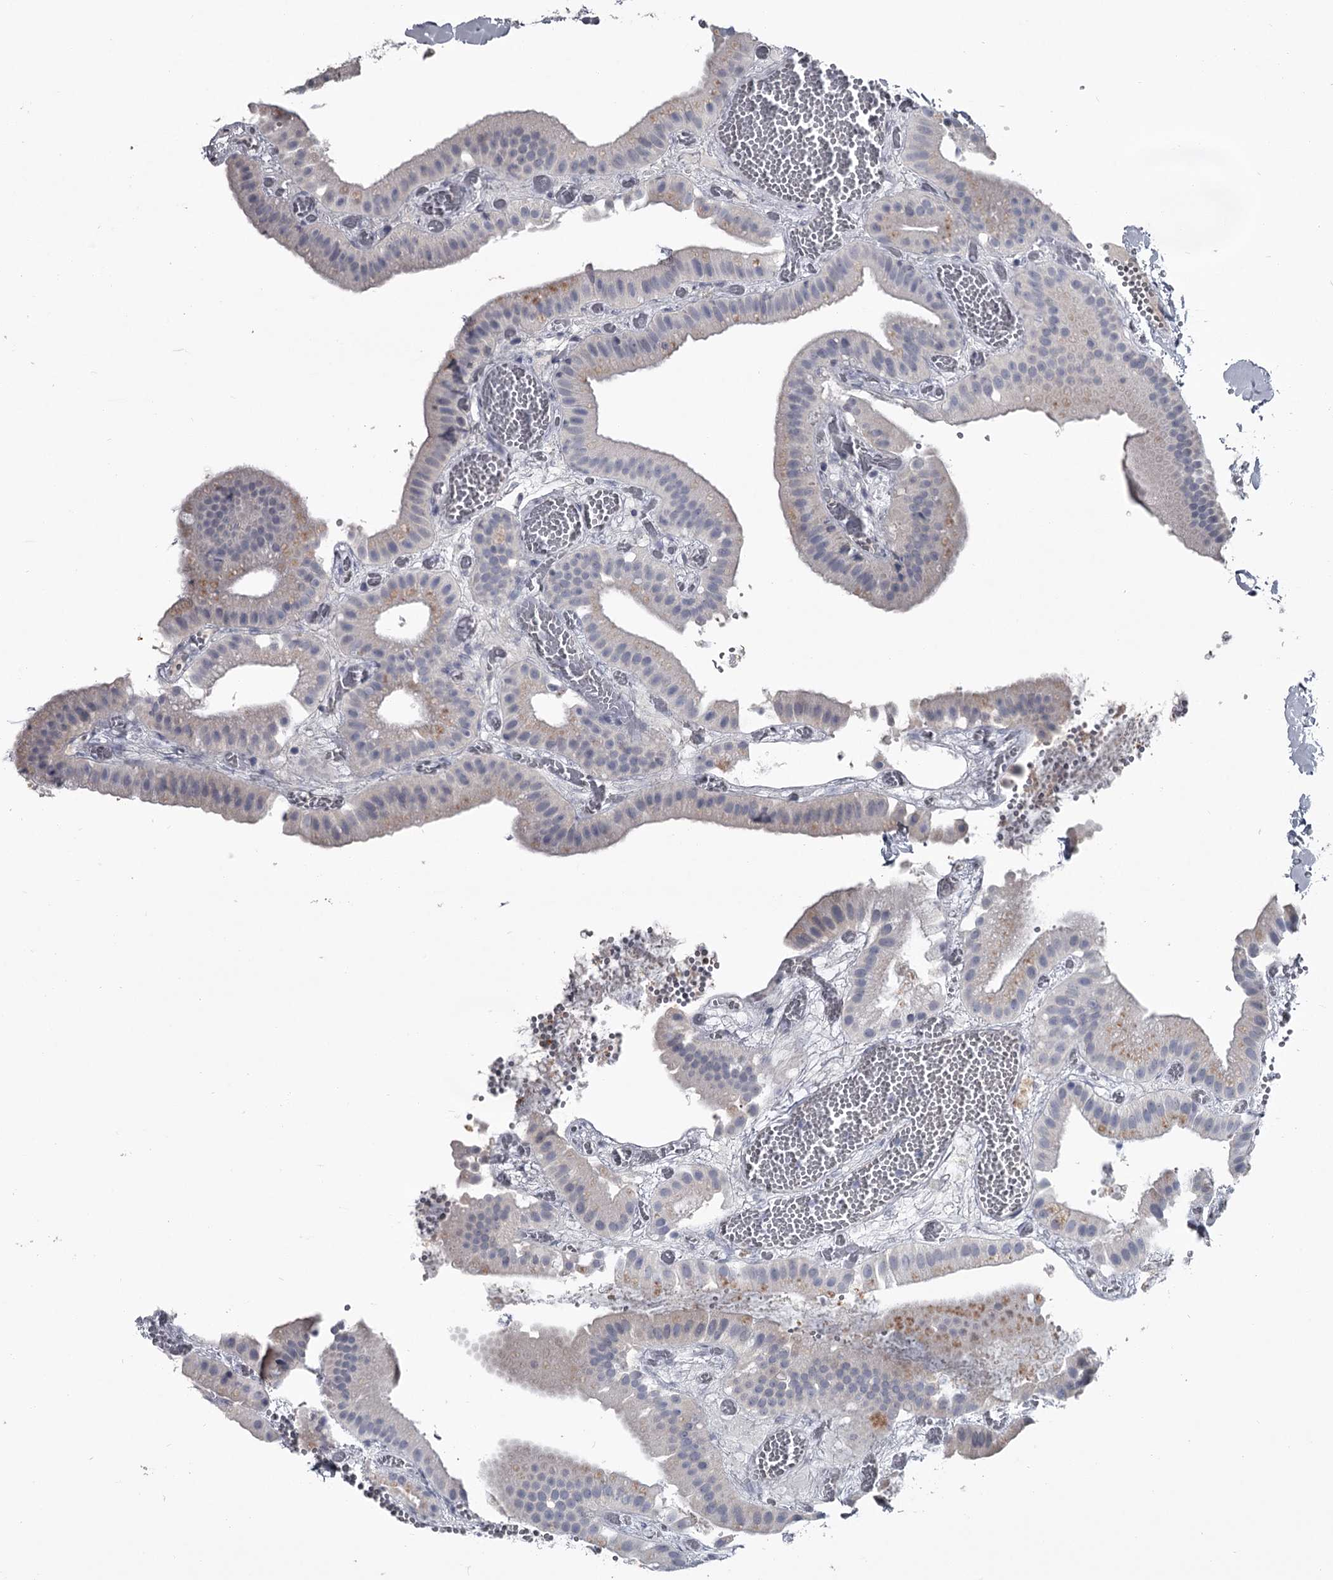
{"staining": {"intensity": "weak", "quantity": "<25%", "location": "cytoplasmic/membranous"}, "tissue": "gallbladder", "cell_type": "Glandular cells", "image_type": "normal", "snomed": [{"axis": "morphology", "description": "Normal tissue, NOS"}, {"axis": "topography", "description": "Gallbladder"}], "caption": "Glandular cells show no significant positivity in normal gallbladder. Brightfield microscopy of immunohistochemistry (IHC) stained with DAB (3,3'-diaminobenzidine) (brown) and hematoxylin (blue), captured at high magnification.", "gene": "DAO", "patient": {"sex": "female", "age": 64}}